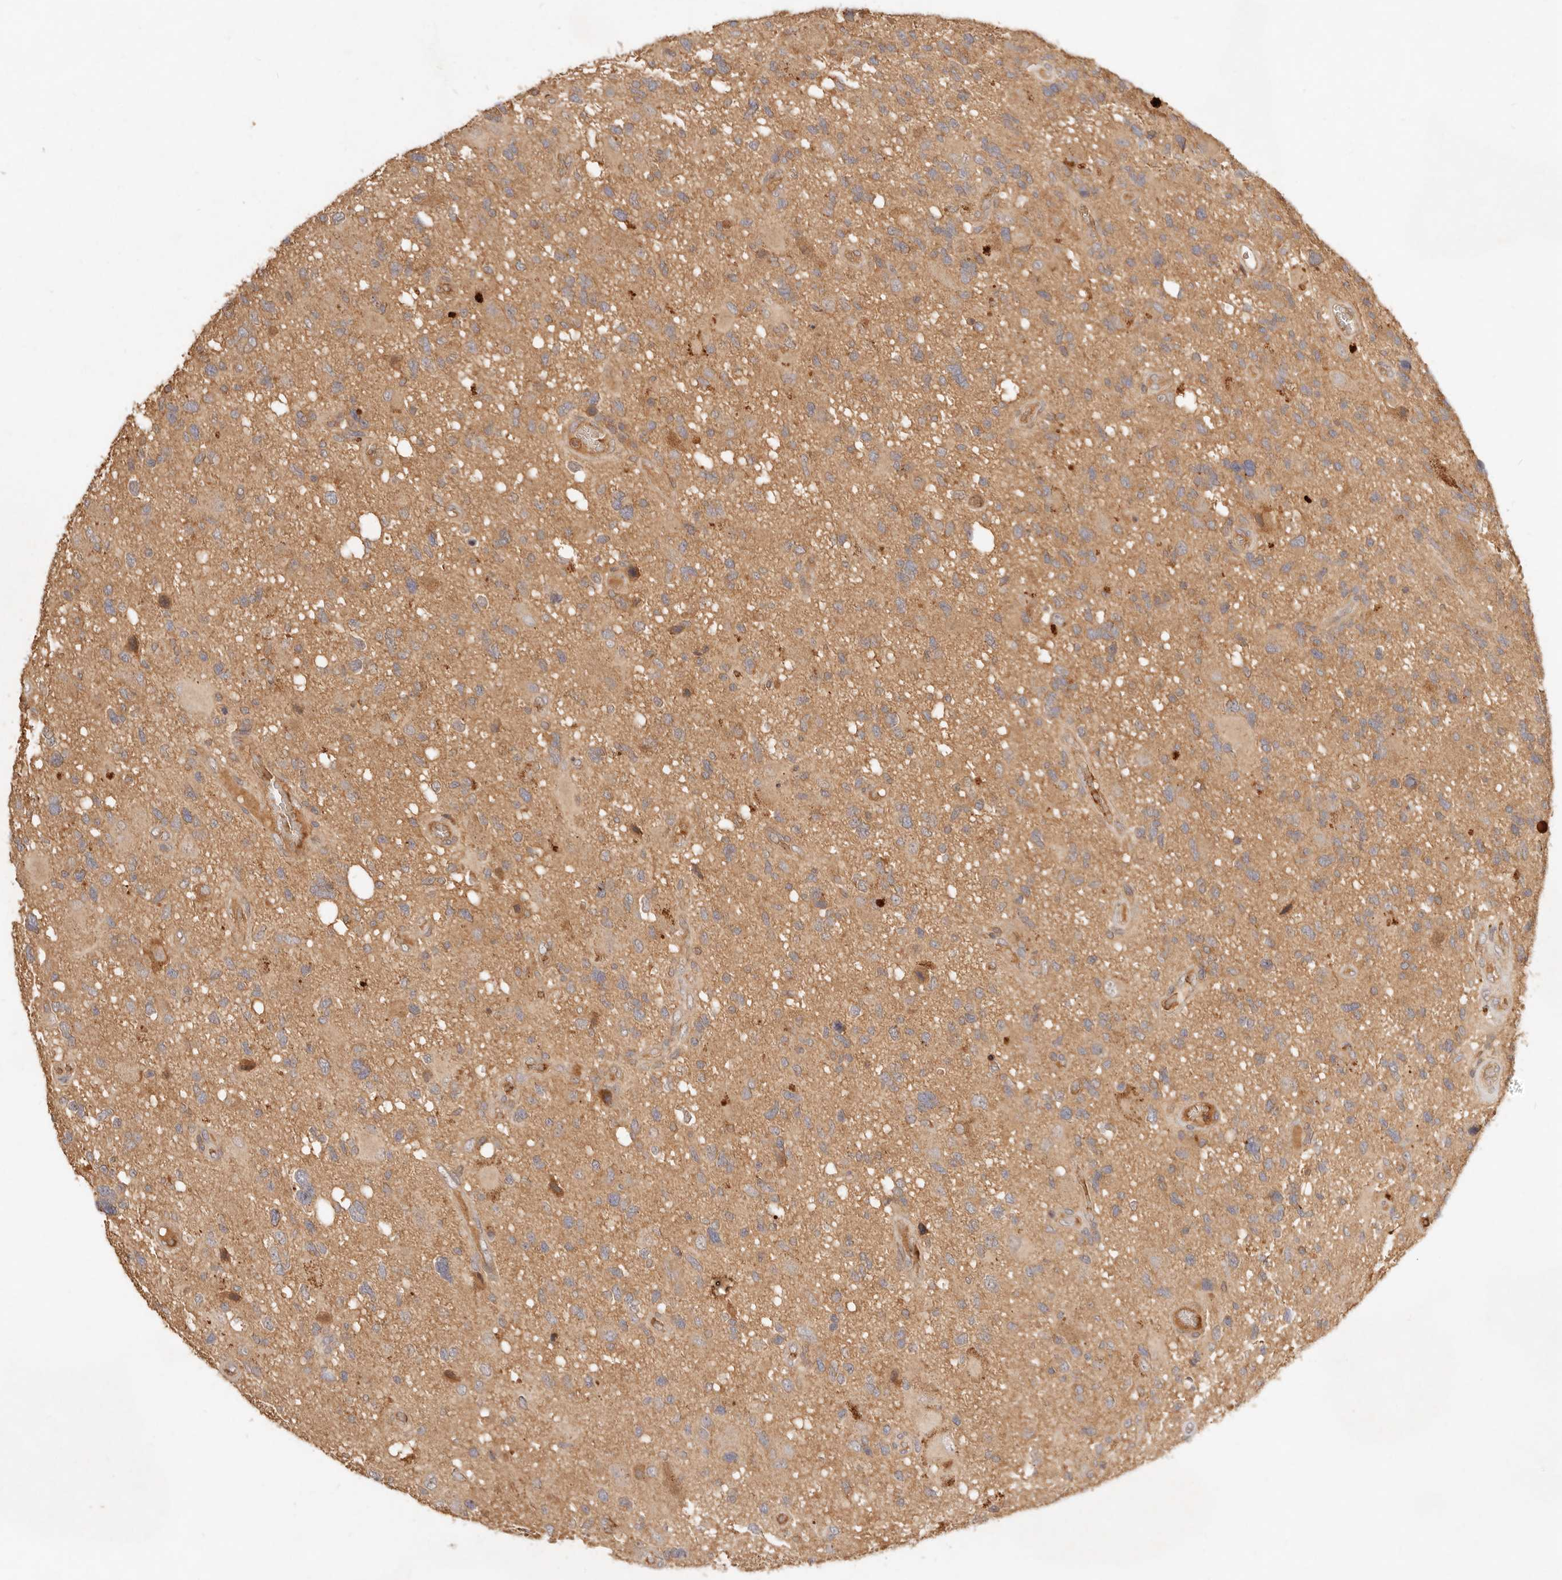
{"staining": {"intensity": "moderate", "quantity": "<25%", "location": "cytoplasmic/membranous"}, "tissue": "glioma", "cell_type": "Tumor cells", "image_type": "cancer", "snomed": [{"axis": "morphology", "description": "Glioma, malignant, High grade"}, {"axis": "topography", "description": "Brain"}], "caption": "A photomicrograph of malignant glioma (high-grade) stained for a protein demonstrates moderate cytoplasmic/membranous brown staining in tumor cells.", "gene": "FREM2", "patient": {"sex": "male", "age": 33}}